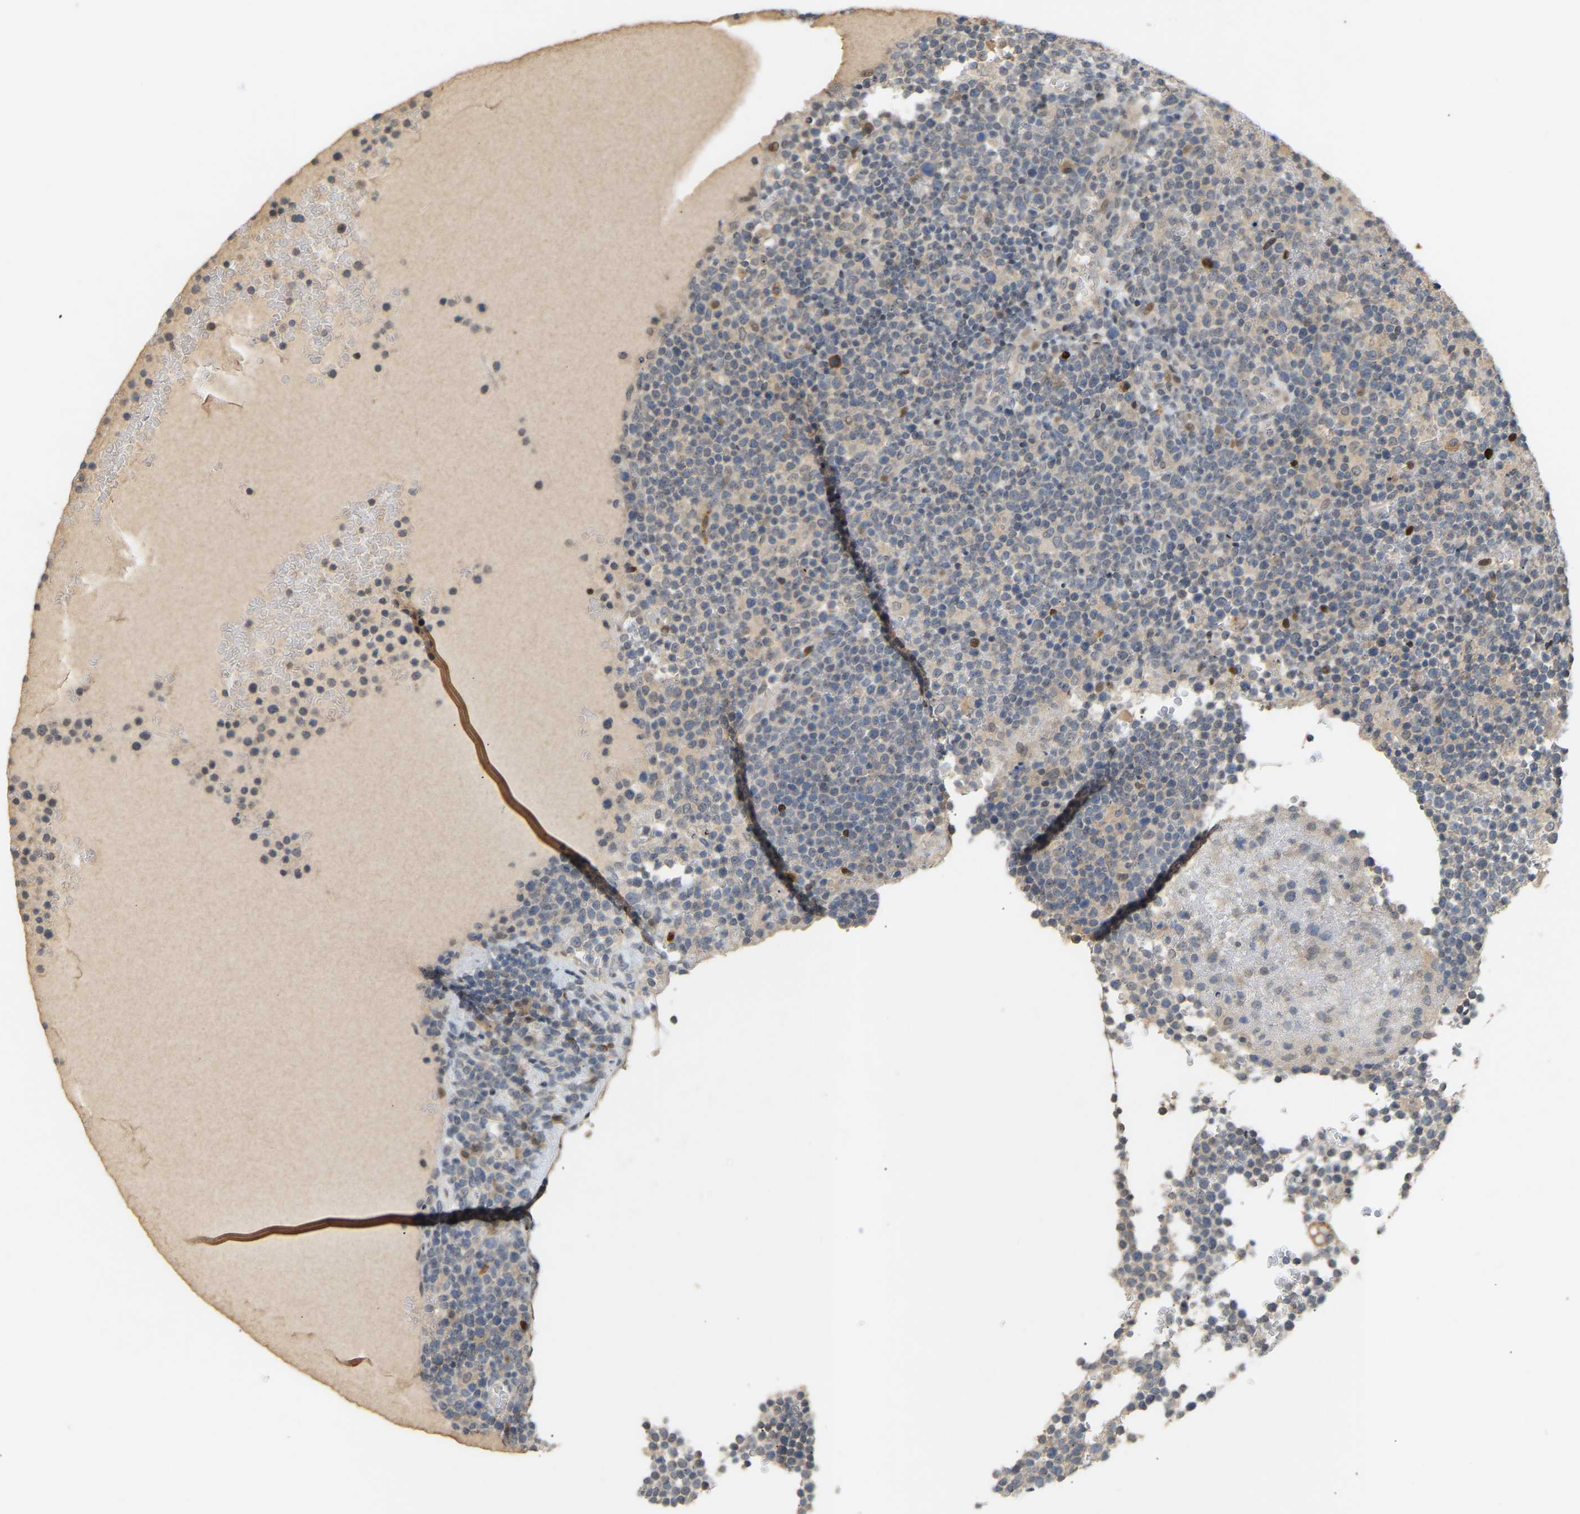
{"staining": {"intensity": "negative", "quantity": "none", "location": "none"}, "tissue": "lymphoma", "cell_type": "Tumor cells", "image_type": "cancer", "snomed": [{"axis": "morphology", "description": "Malignant lymphoma, non-Hodgkin's type, High grade"}, {"axis": "topography", "description": "Lymph node"}], "caption": "Lymphoma stained for a protein using immunohistochemistry (IHC) displays no positivity tumor cells.", "gene": "PTPN4", "patient": {"sex": "male", "age": 61}}